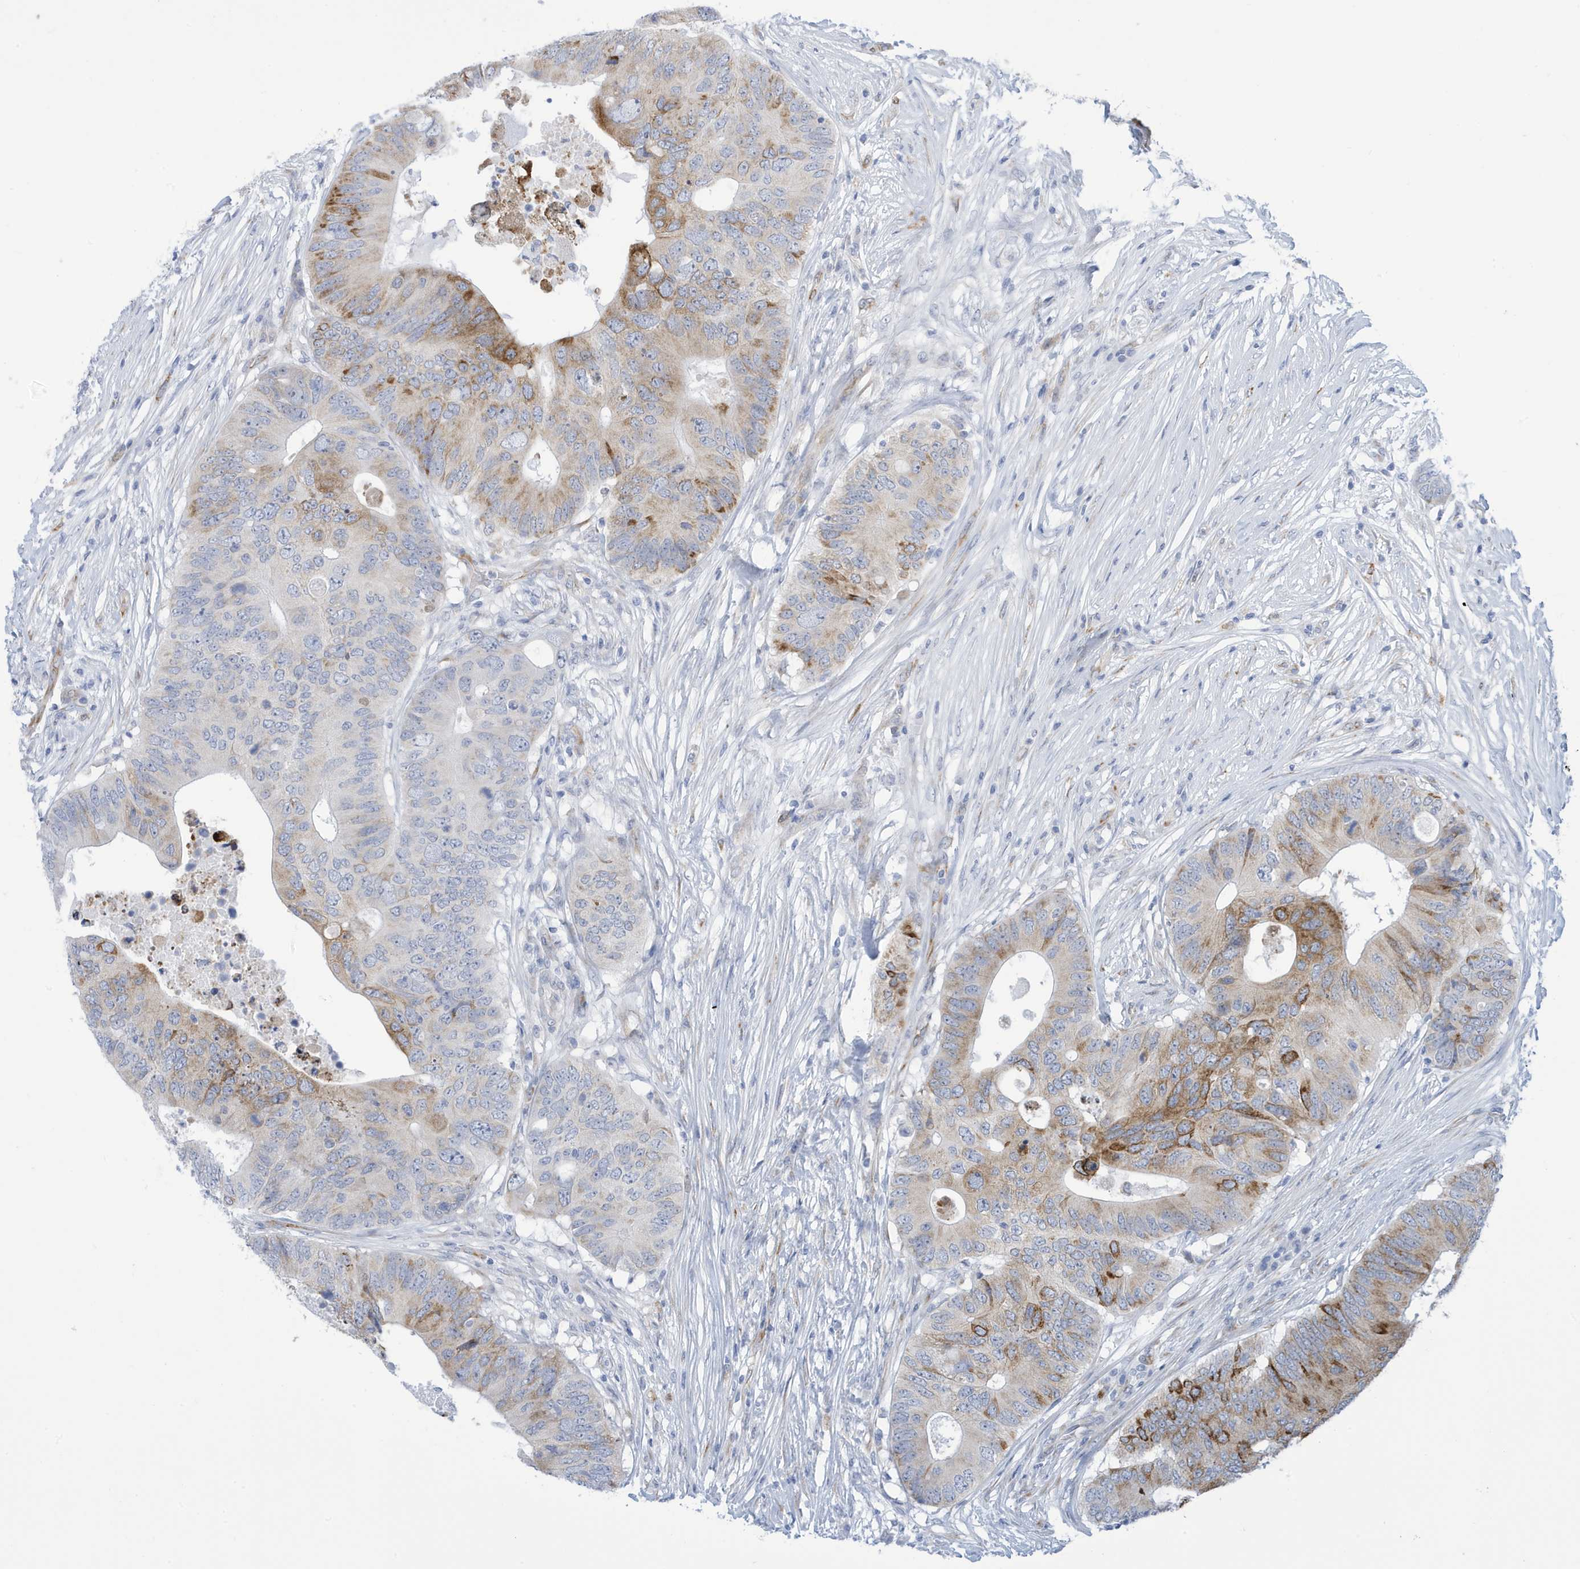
{"staining": {"intensity": "moderate", "quantity": "25%-75%", "location": "cytoplasmic/membranous"}, "tissue": "colorectal cancer", "cell_type": "Tumor cells", "image_type": "cancer", "snomed": [{"axis": "morphology", "description": "Adenocarcinoma, NOS"}, {"axis": "topography", "description": "Colon"}], "caption": "Immunohistochemistry (IHC) micrograph of human colorectal adenocarcinoma stained for a protein (brown), which demonstrates medium levels of moderate cytoplasmic/membranous positivity in about 25%-75% of tumor cells.", "gene": "SEMA3F", "patient": {"sex": "male", "age": 71}}